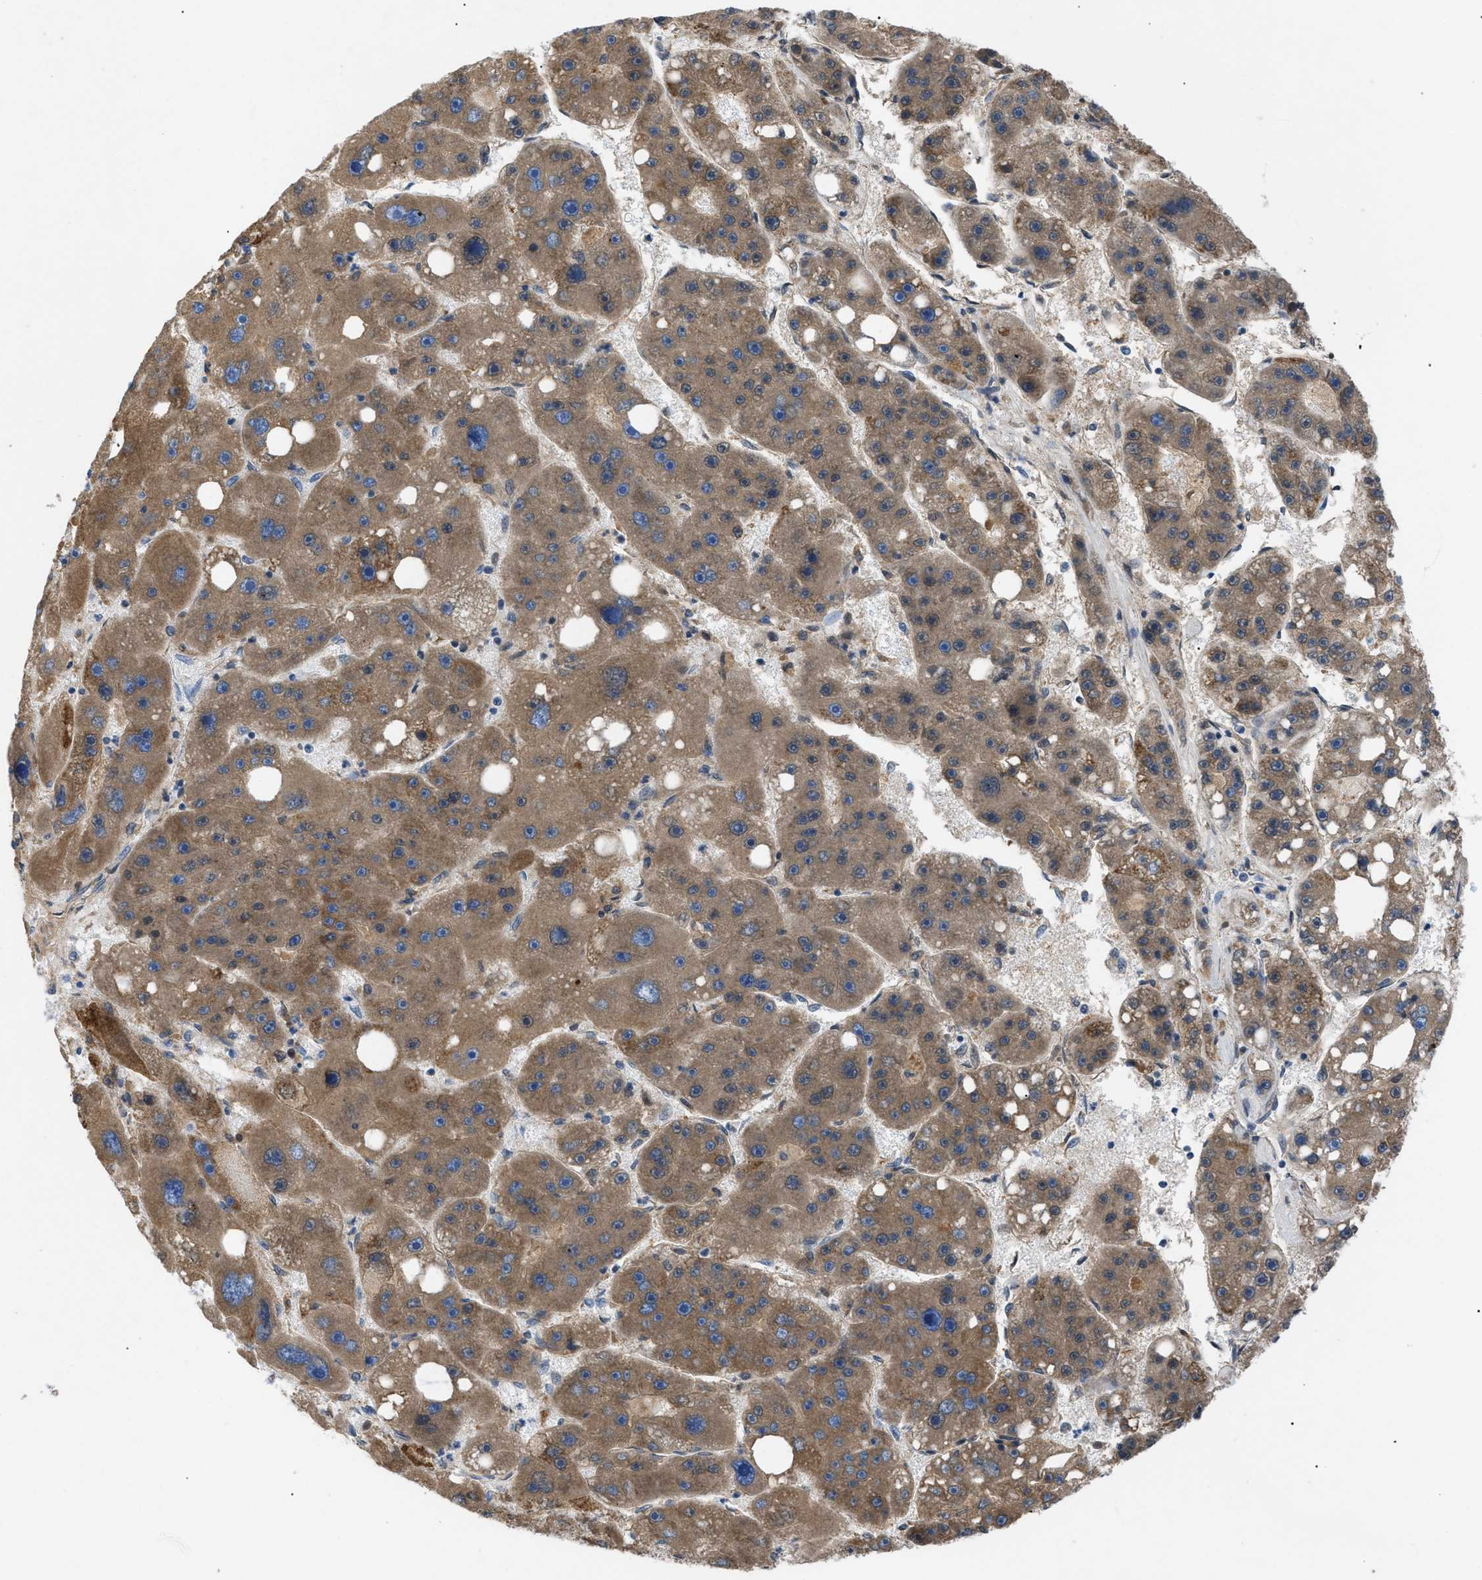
{"staining": {"intensity": "moderate", "quantity": ">75%", "location": "cytoplasmic/membranous"}, "tissue": "liver cancer", "cell_type": "Tumor cells", "image_type": "cancer", "snomed": [{"axis": "morphology", "description": "Carcinoma, Hepatocellular, NOS"}, {"axis": "topography", "description": "Liver"}], "caption": "High-power microscopy captured an immunohistochemistry (IHC) photomicrograph of liver cancer (hepatocellular carcinoma), revealing moderate cytoplasmic/membranous positivity in approximately >75% of tumor cells.", "gene": "ILDR1", "patient": {"sex": "female", "age": 61}}